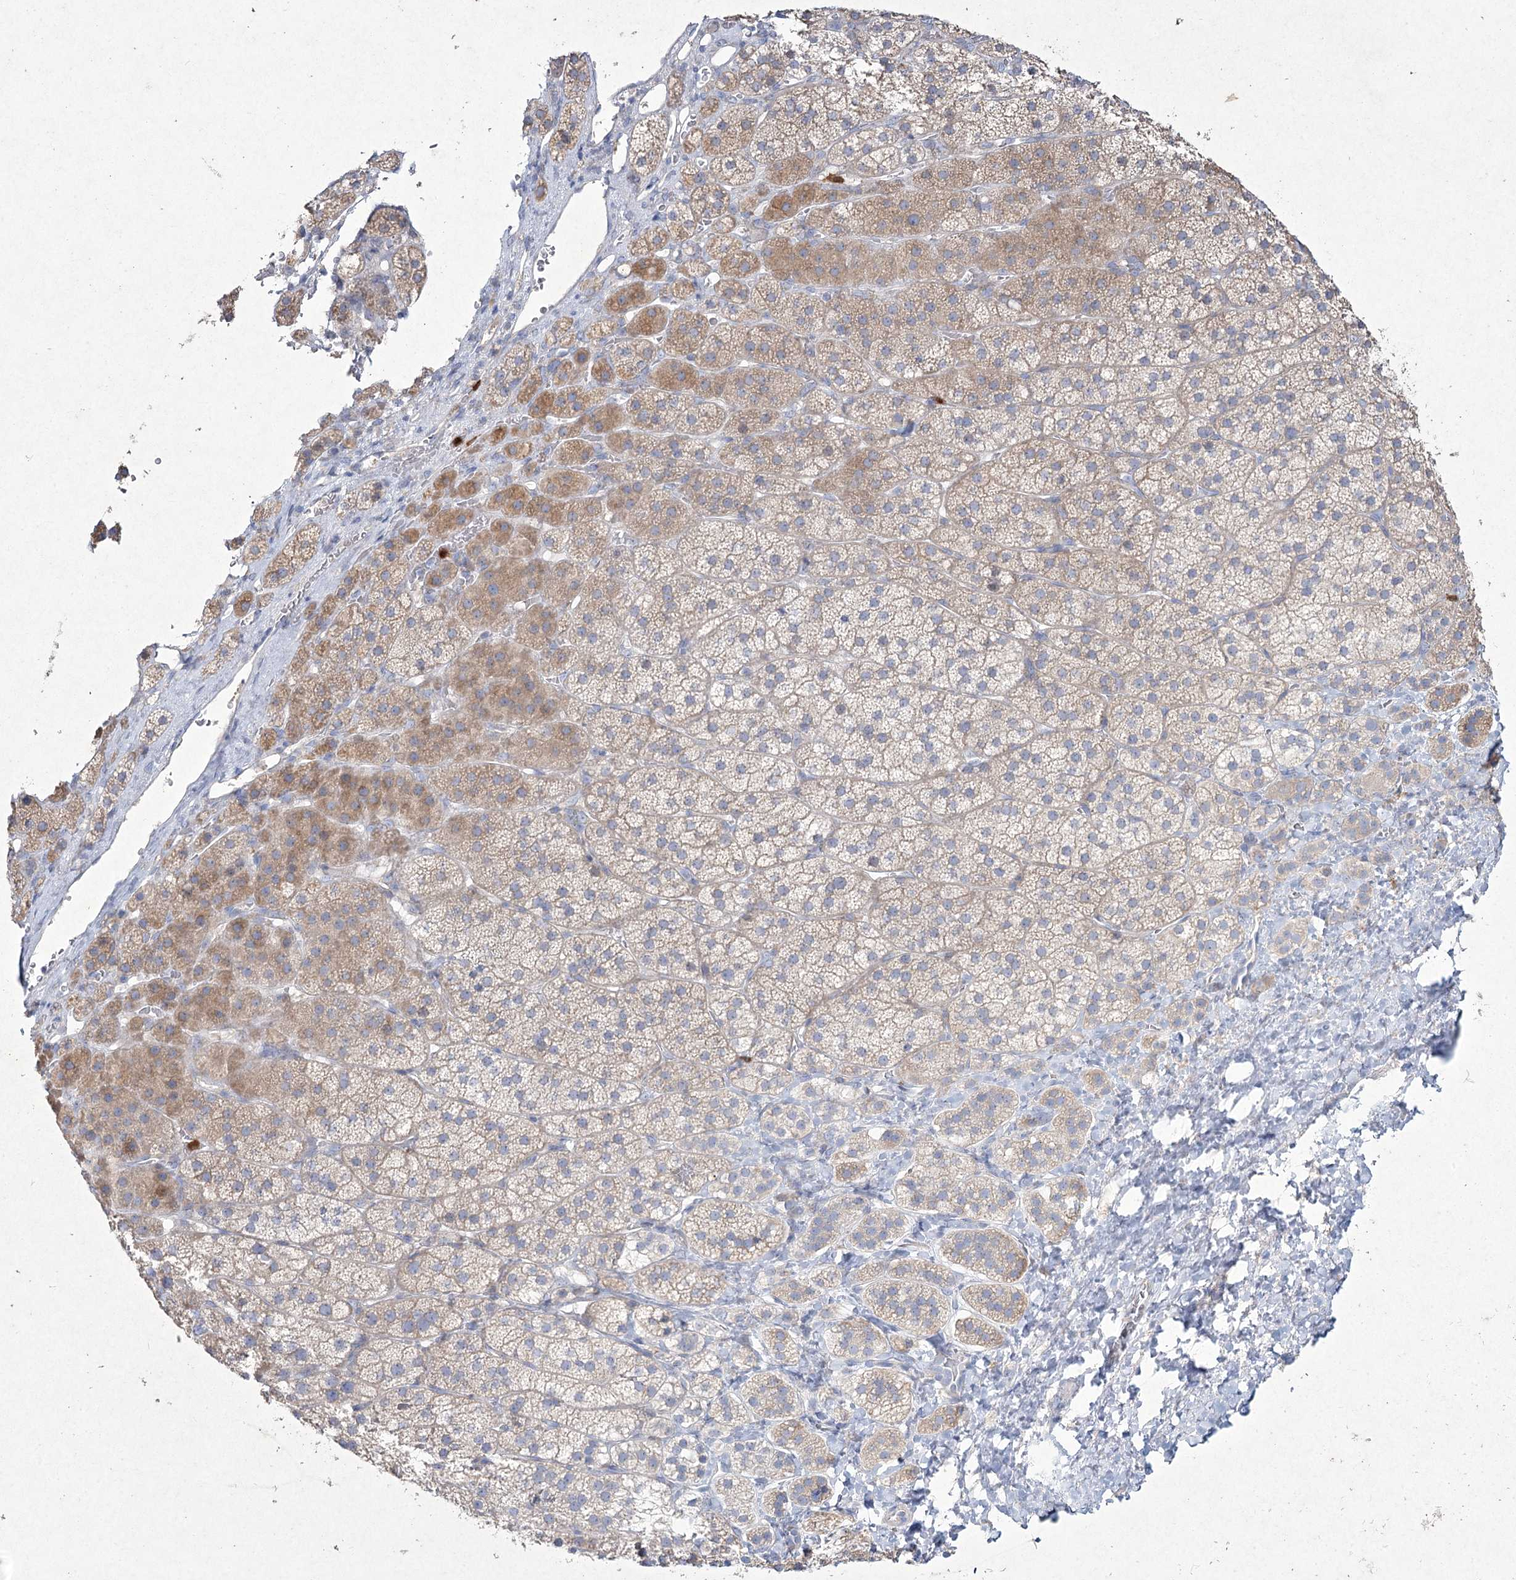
{"staining": {"intensity": "moderate", "quantity": "<25%", "location": "cytoplasmic/membranous"}, "tissue": "adrenal gland", "cell_type": "Glandular cells", "image_type": "normal", "snomed": [{"axis": "morphology", "description": "Normal tissue, NOS"}, {"axis": "topography", "description": "Adrenal gland"}], "caption": "Glandular cells demonstrate low levels of moderate cytoplasmic/membranous expression in approximately <25% of cells in benign human adrenal gland.", "gene": "NIPAL4", "patient": {"sex": "female", "age": 44}}